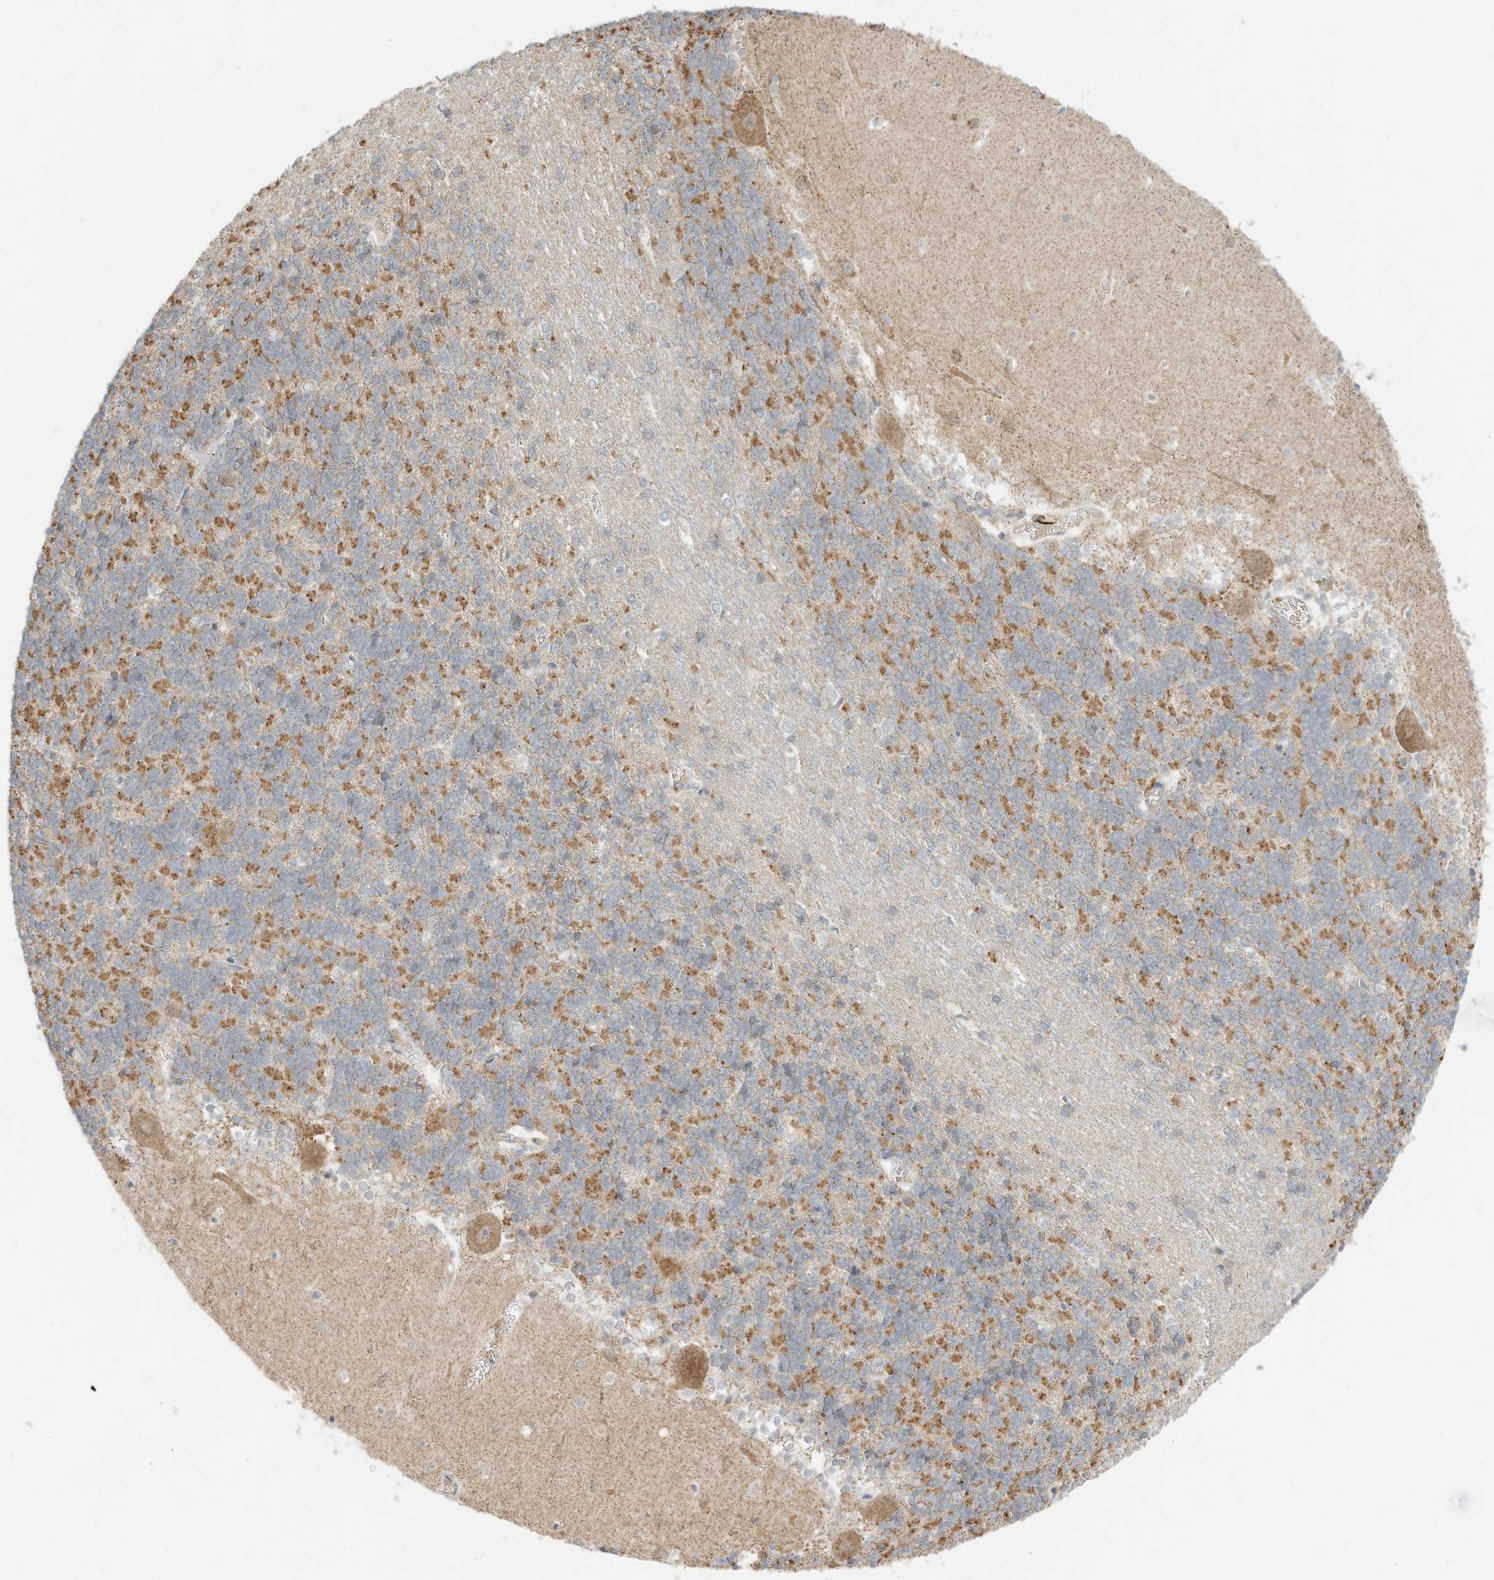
{"staining": {"intensity": "moderate", "quantity": "25%-75%", "location": "cytoplasmic/membranous"}, "tissue": "cerebellum", "cell_type": "Cells in granular layer", "image_type": "normal", "snomed": [{"axis": "morphology", "description": "Normal tissue, NOS"}, {"axis": "topography", "description": "Cerebellum"}], "caption": "IHC histopathology image of benign cerebellum: cerebellum stained using immunohistochemistry (IHC) shows medium levels of moderate protein expression localized specifically in the cytoplasmic/membranous of cells in granular layer, appearing as a cytoplasmic/membranous brown color.", "gene": "MTUS2", "patient": {"sex": "male", "age": 37}}